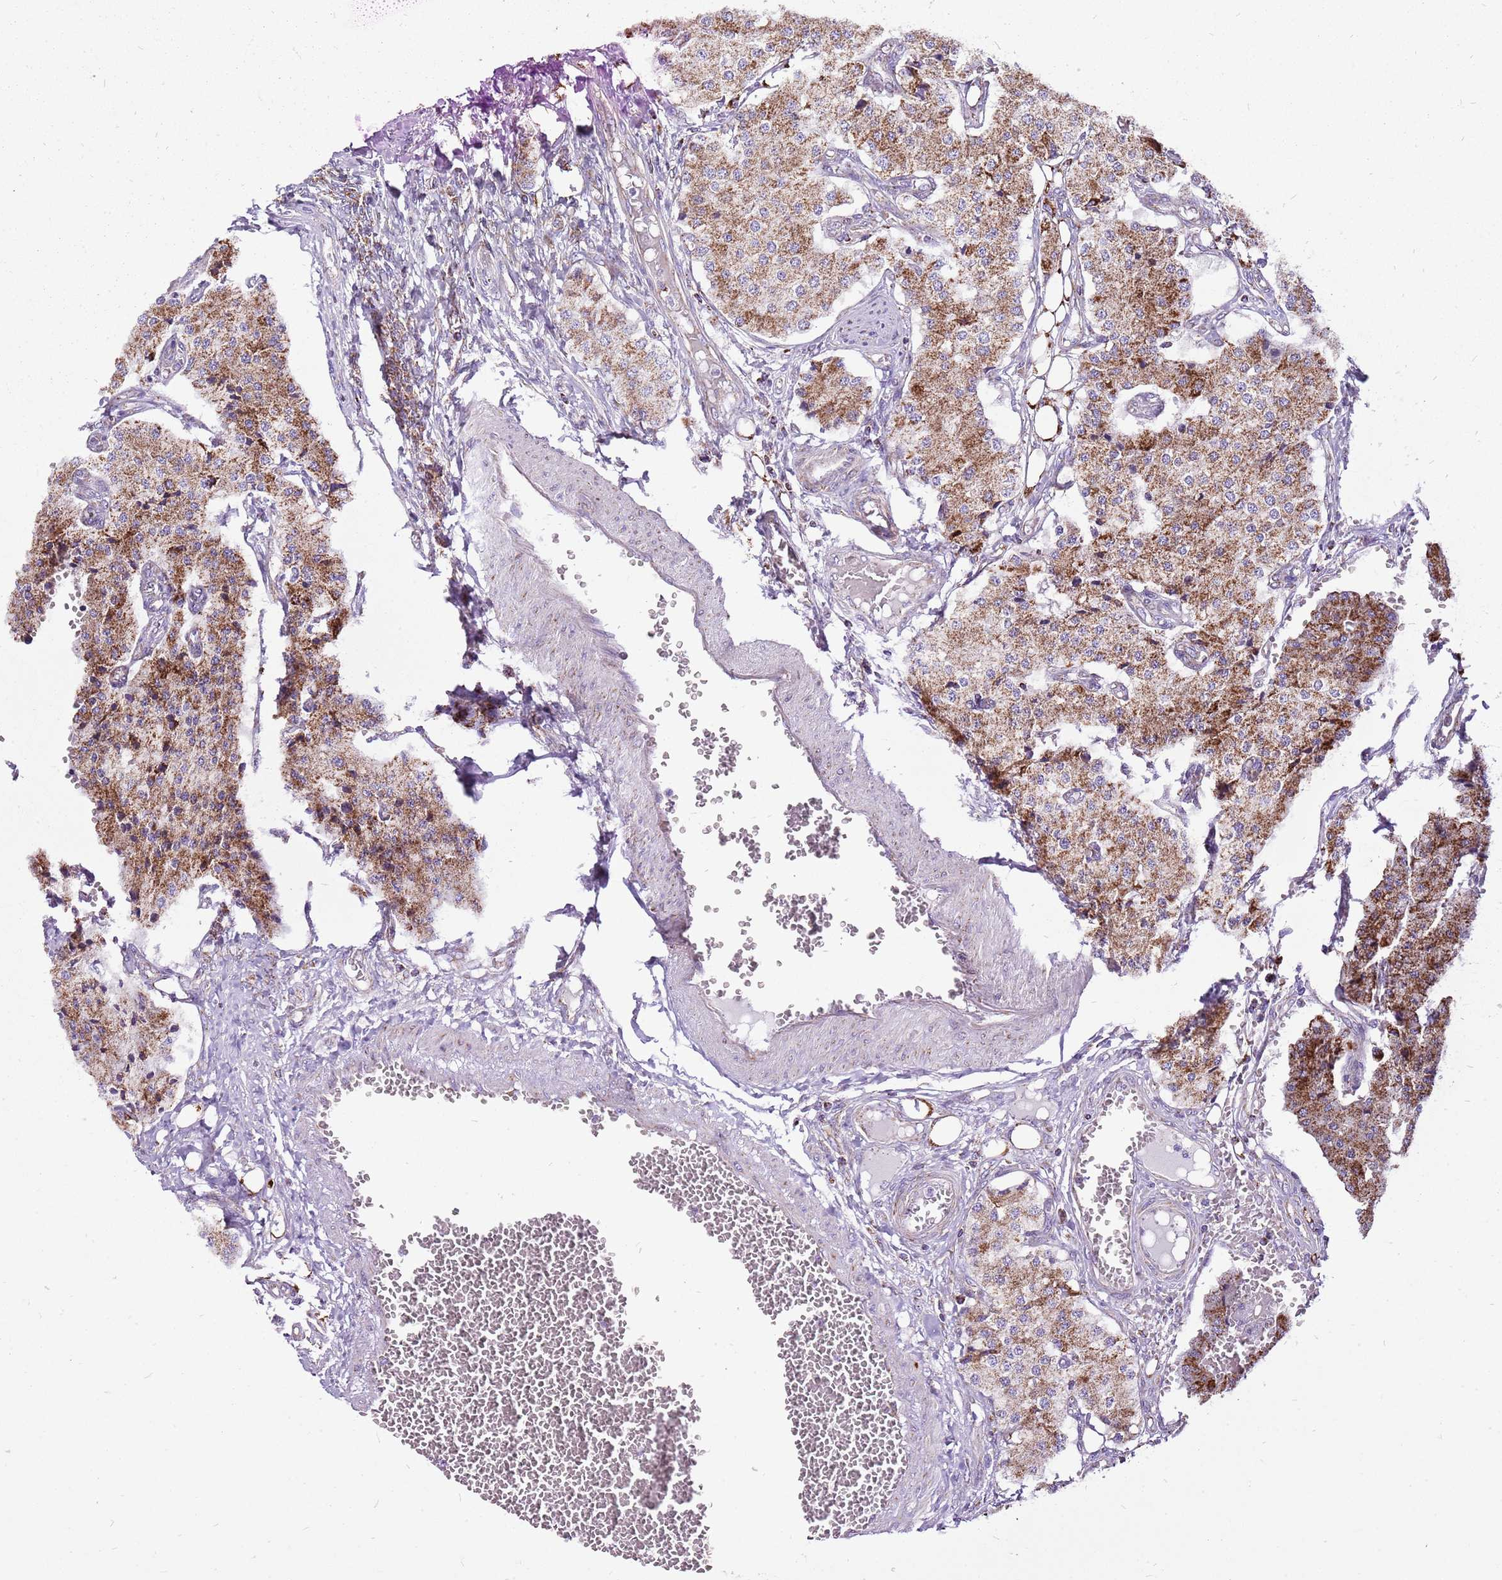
{"staining": {"intensity": "moderate", "quantity": ">75%", "location": "cytoplasmic/membranous"}, "tissue": "carcinoid", "cell_type": "Tumor cells", "image_type": "cancer", "snomed": [{"axis": "morphology", "description": "Carcinoid, malignant, NOS"}, {"axis": "topography", "description": "Colon"}], "caption": "DAB immunohistochemical staining of human carcinoid displays moderate cytoplasmic/membranous protein positivity in about >75% of tumor cells.", "gene": "GCDH", "patient": {"sex": "female", "age": 52}}